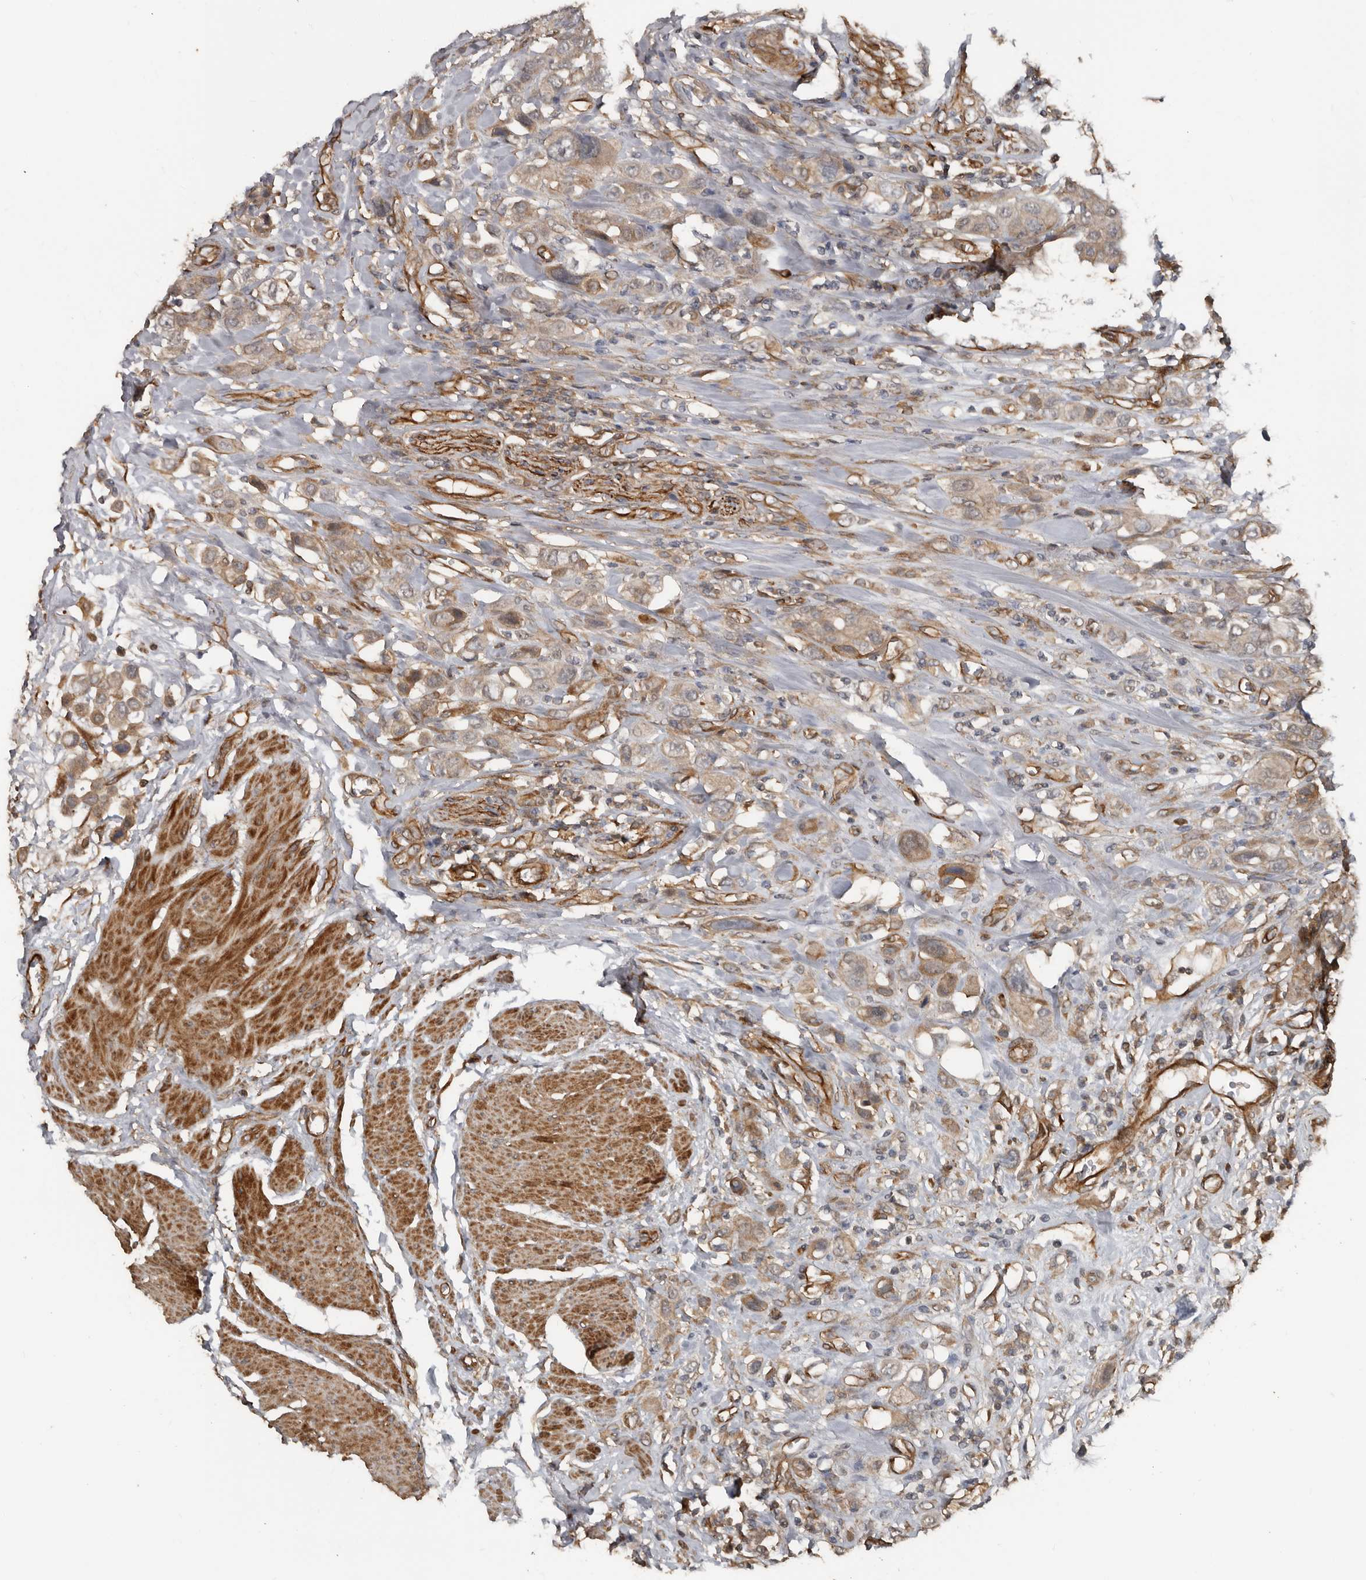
{"staining": {"intensity": "weak", "quantity": ">75%", "location": "cytoplasmic/membranous"}, "tissue": "urothelial cancer", "cell_type": "Tumor cells", "image_type": "cancer", "snomed": [{"axis": "morphology", "description": "Urothelial carcinoma, High grade"}, {"axis": "topography", "description": "Urinary bladder"}], "caption": "Protein staining of urothelial cancer tissue exhibits weak cytoplasmic/membranous positivity in about >75% of tumor cells. The staining was performed using DAB to visualize the protein expression in brown, while the nuclei were stained in blue with hematoxylin (Magnification: 20x).", "gene": "EXOC3L1", "patient": {"sex": "male", "age": 50}}